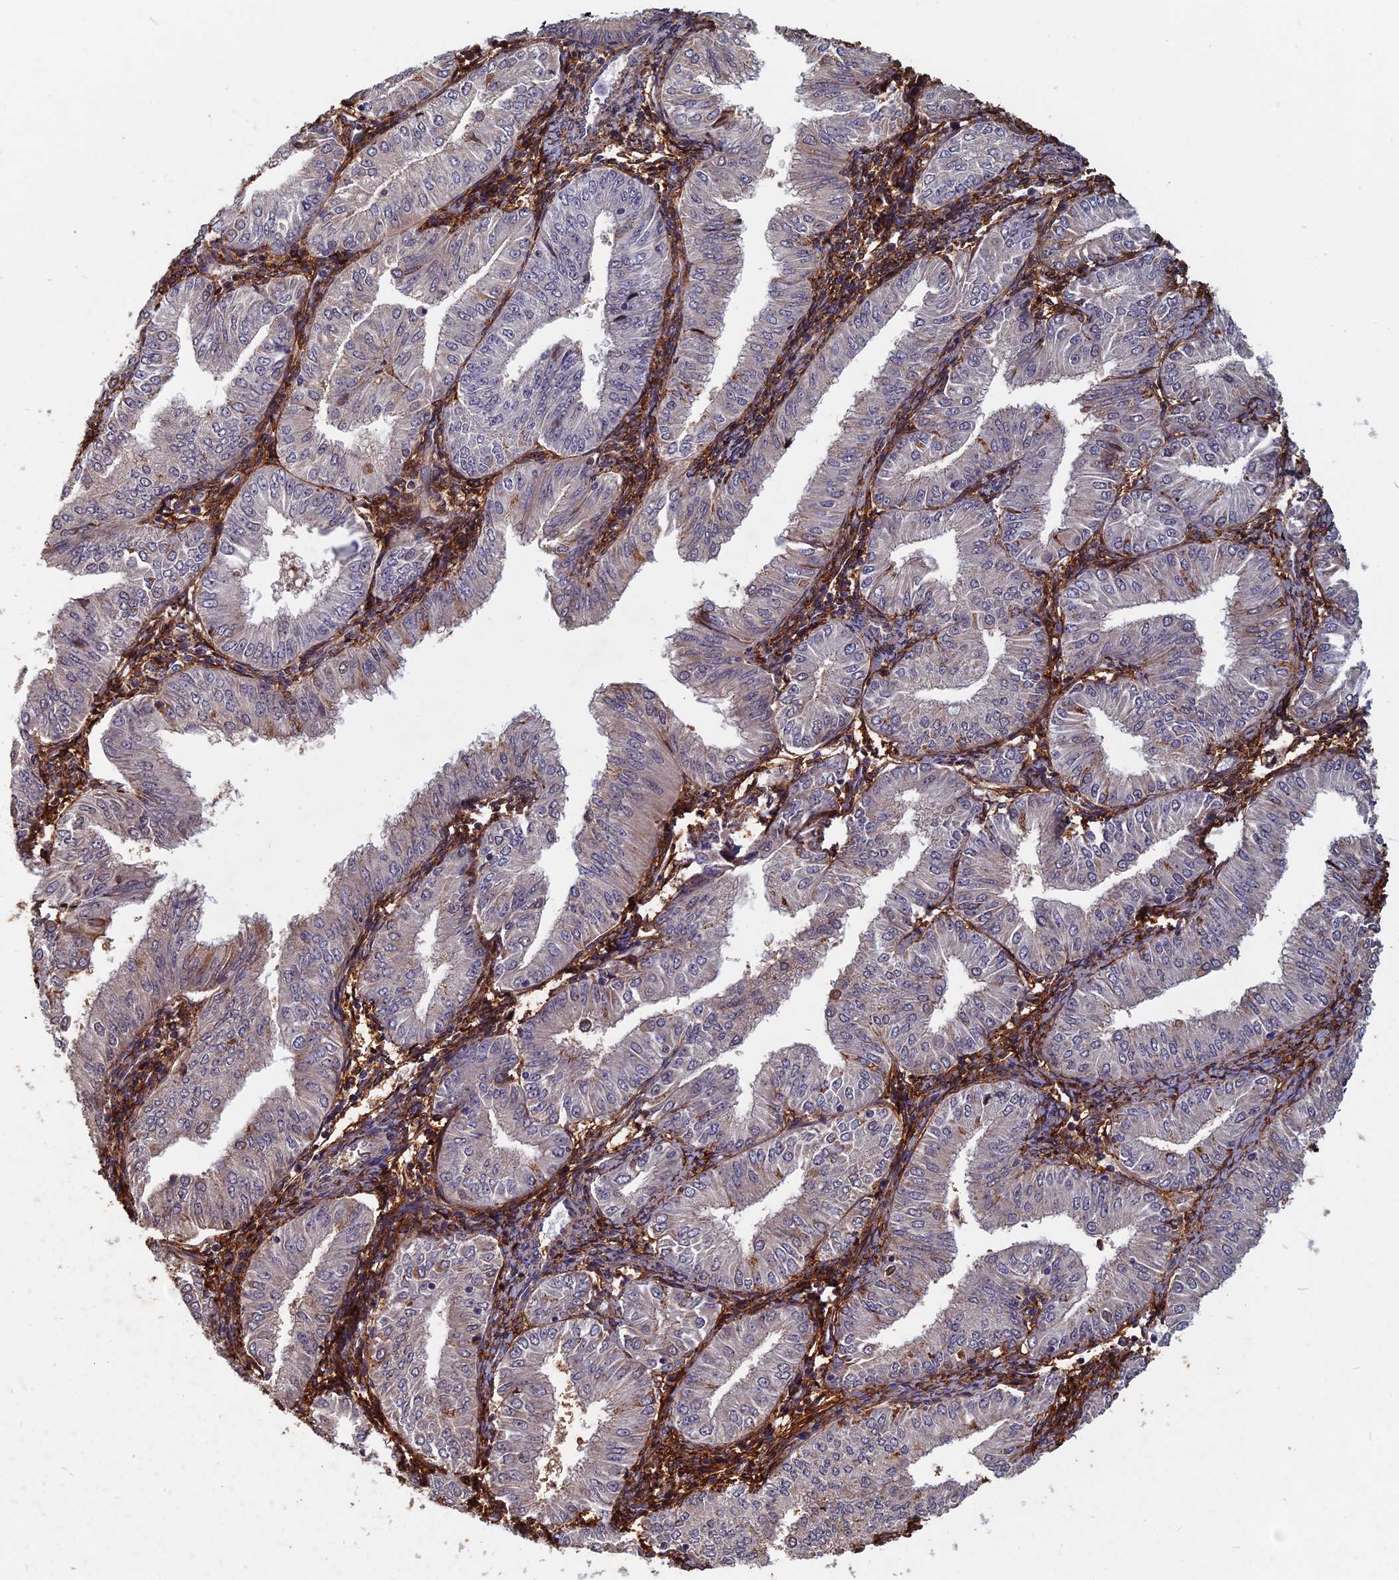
{"staining": {"intensity": "moderate", "quantity": "<25%", "location": "cytoplasmic/membranous"}, "tissue": "endometrial cancer", "cell_type": "Tumor cells", "image_type": "cancer", "snomed": [{"axis": "morphology", "description": "Normal tissue, NOS"}, {"axis": "morphology", "description": "Adenocarcinoma, NOS"}, {"axis": "topography", "description": "Endometrium"}], "caption": "Adenocarcinoma (endometrial) was stained to show a protein in brown. There is low levels of moderate cytoplasmic/membranous staining in about <25% of tumor cells.", "gene": "SPG11", "patient": {"sex": "female", "age": 53}}